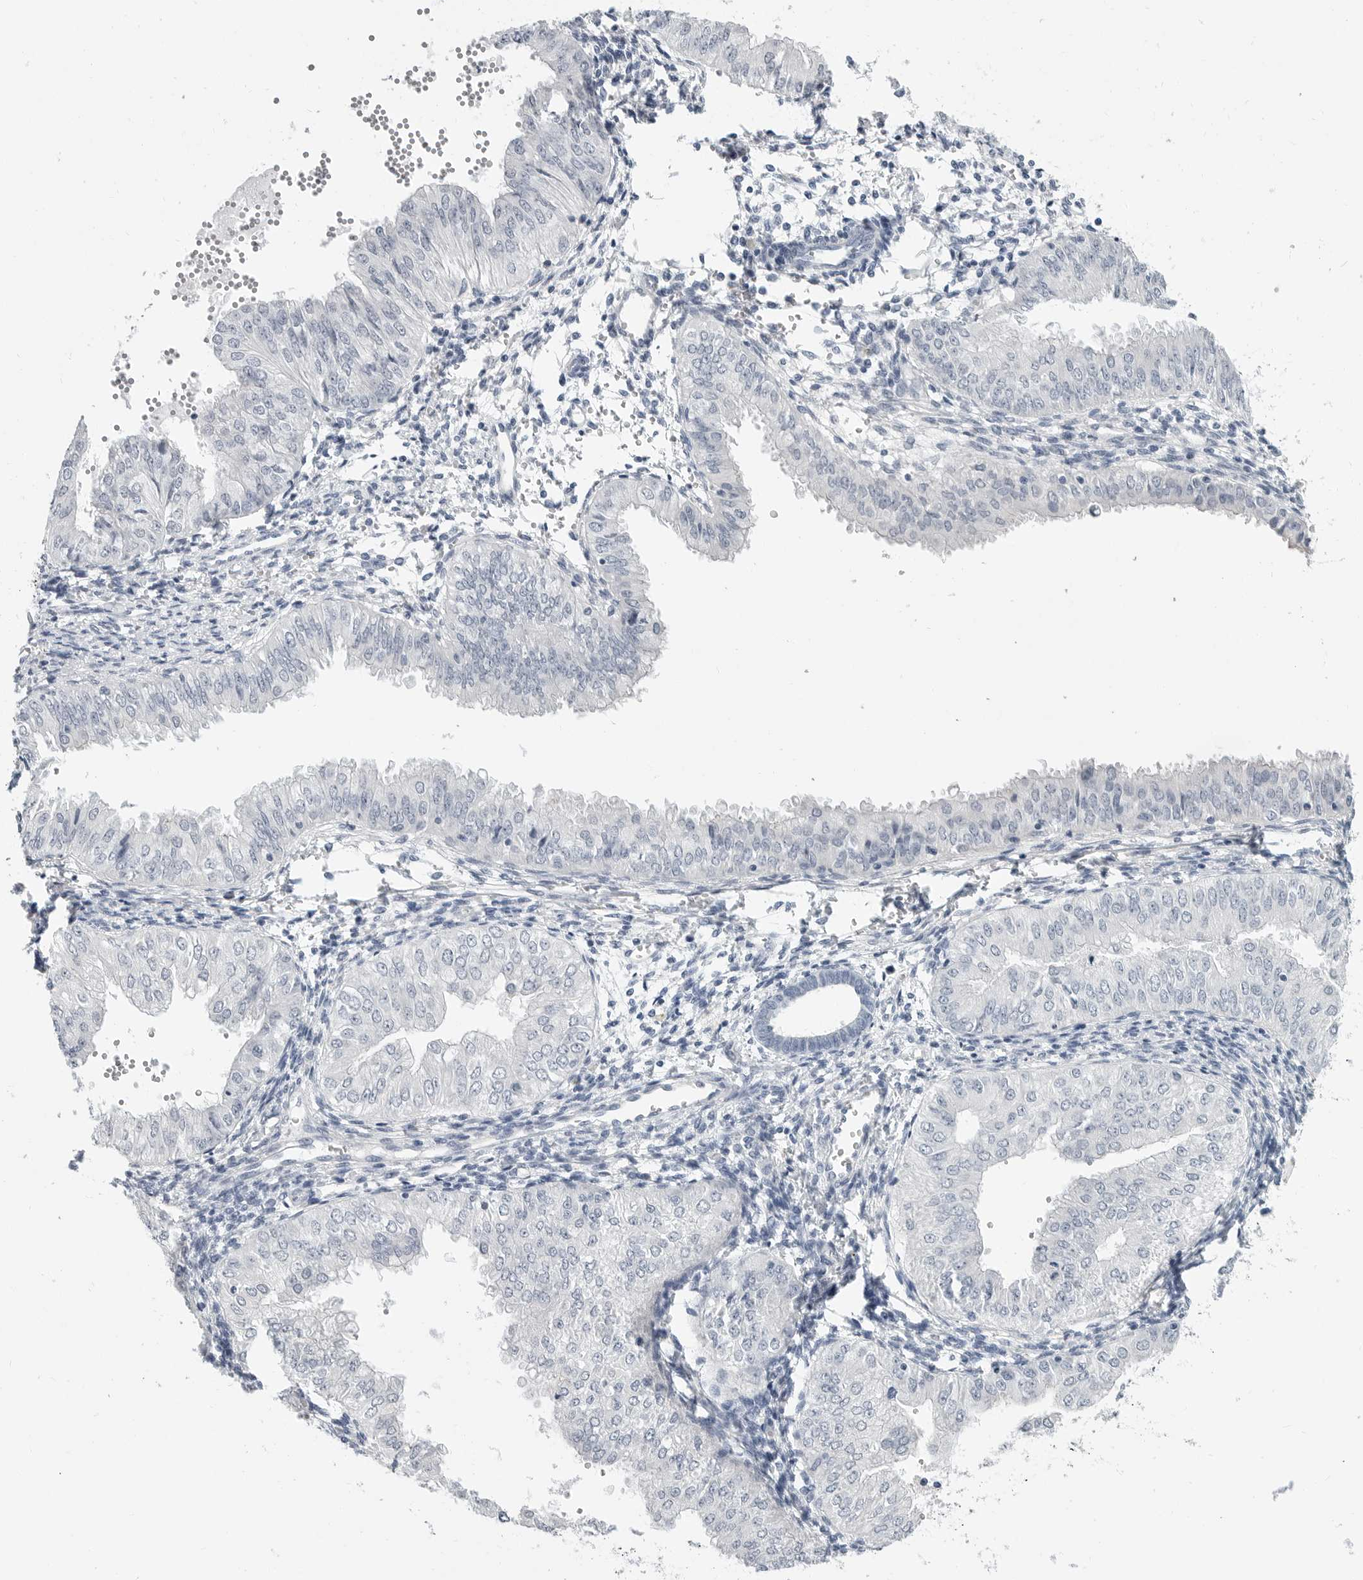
{"staining": {"intensity": "negative", "quantity": "none", "location": "none"}, "tissue": "endometrial cancer", "cell_type": "Tumor cells", "image_type": "cancer", "snomed": [{"axis": "morphology", "description": "Normal tissue, NOS"}, {"axis": "morphology", "description": "Adenocarcinoma, NOS"}, {"axis": "topography", "description": "Endometrium"}], "caption": "IHC of human adenocarcinoma (endometrial) reveals no expression in tumor cells. (DAB immunohistochemistry visualized using brightfield microscopy, high magnification).", "gene": "PLN", "patient": {"sex": "female", "age": 53}}